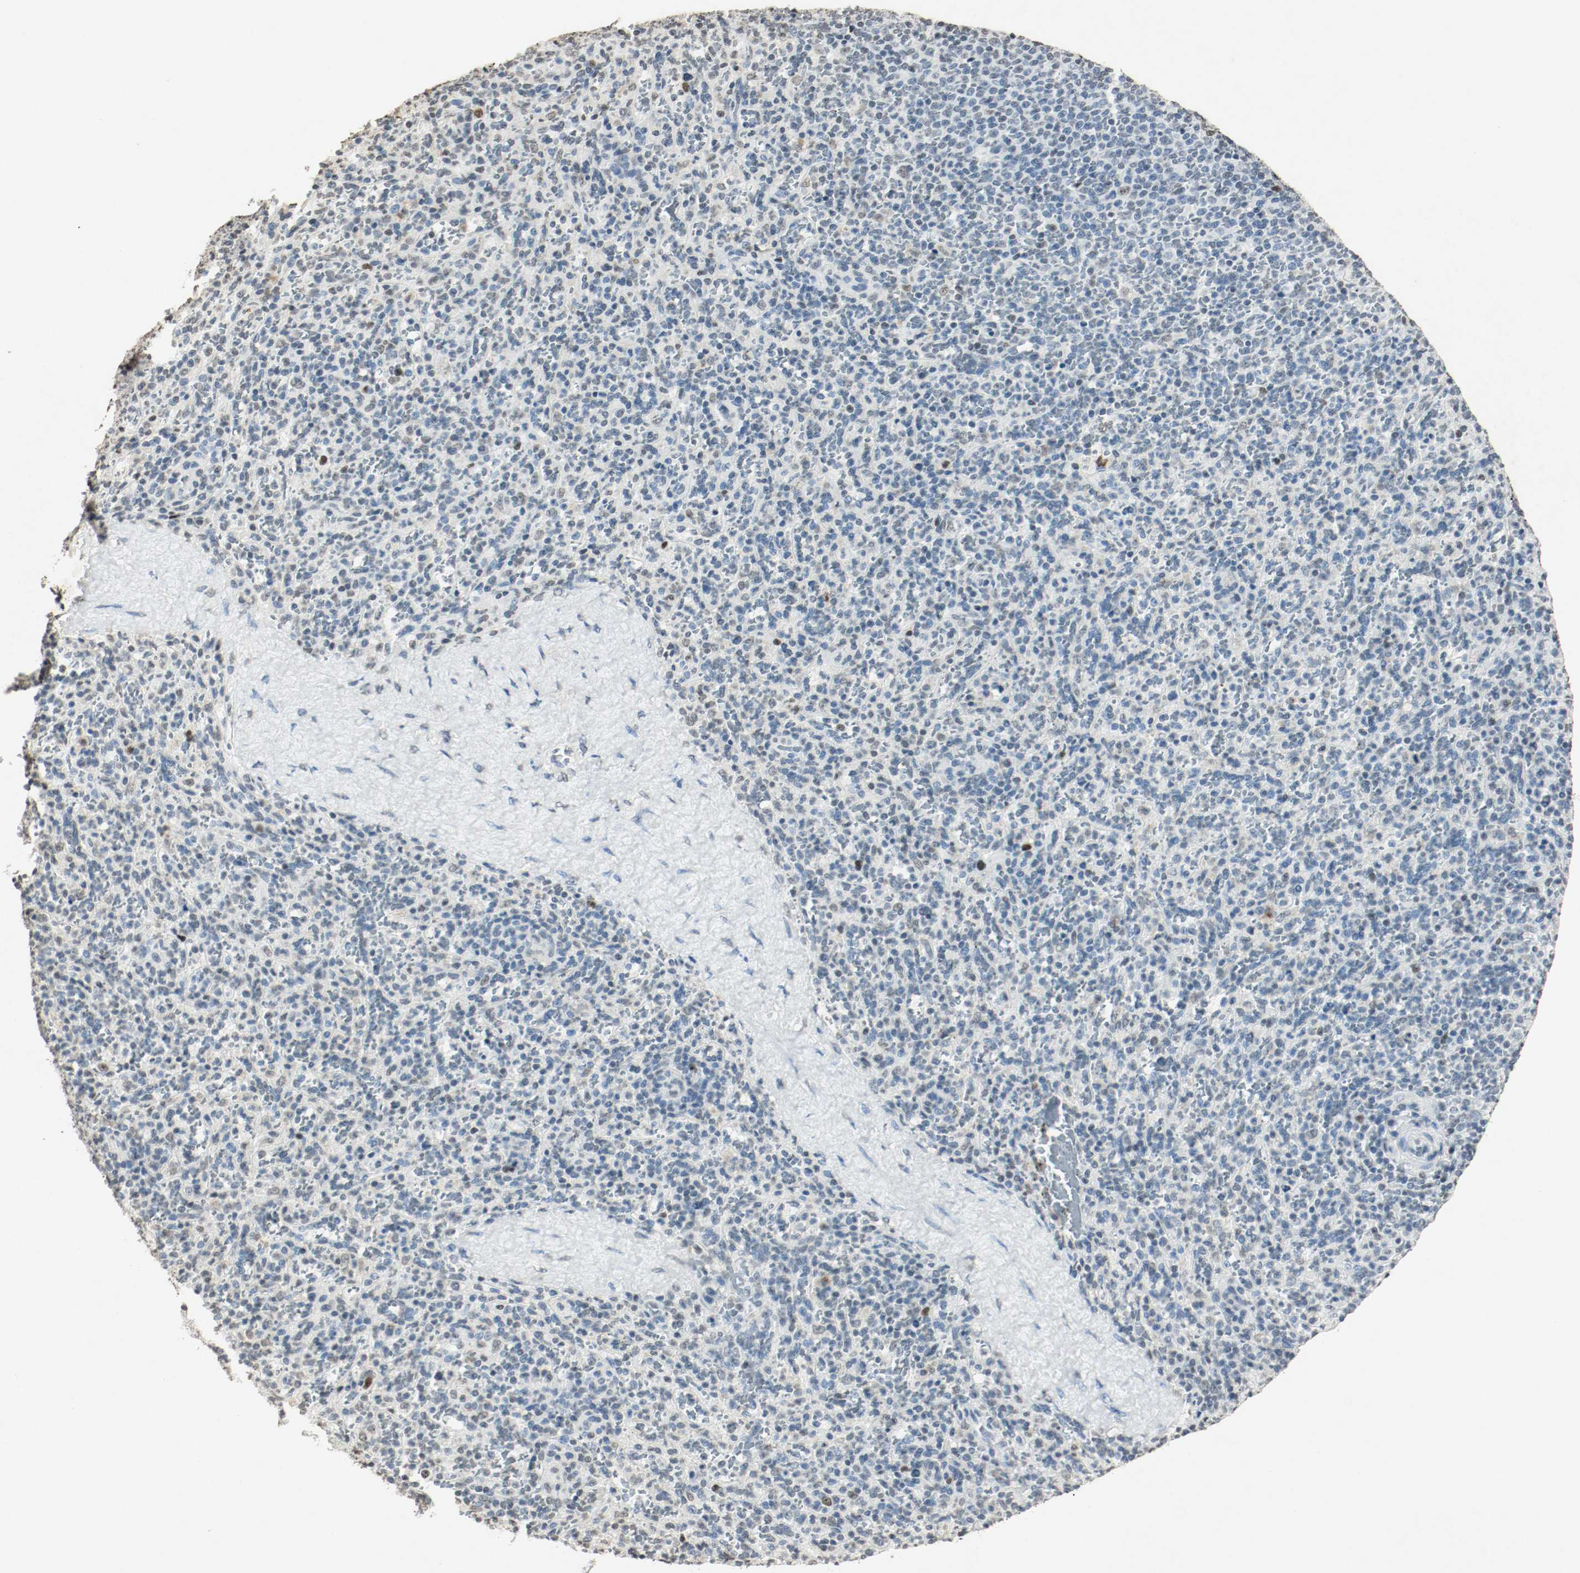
{"staining": {"intensity": "weak", "quantity": "25%-75%", "location": "nuclear"}, "tissue": "spleen", "cell_type": "Cells in red pulp", "image_type": "normal", "snomed": [{"axis": "morphology", "description": "Normal tissue, NOS"}, {"axis": "topography", "description": "Spleen"}], "caption": "Cells in red pulp display weak nuclear staining in about 25%-75% of cells in unremarkable spleen. Immunohistochemistry stains the protein of interest in brown and the nuclei are stained blue.", "gene": "DNMT1", "patient": {"sex": "male", "age": 36}}